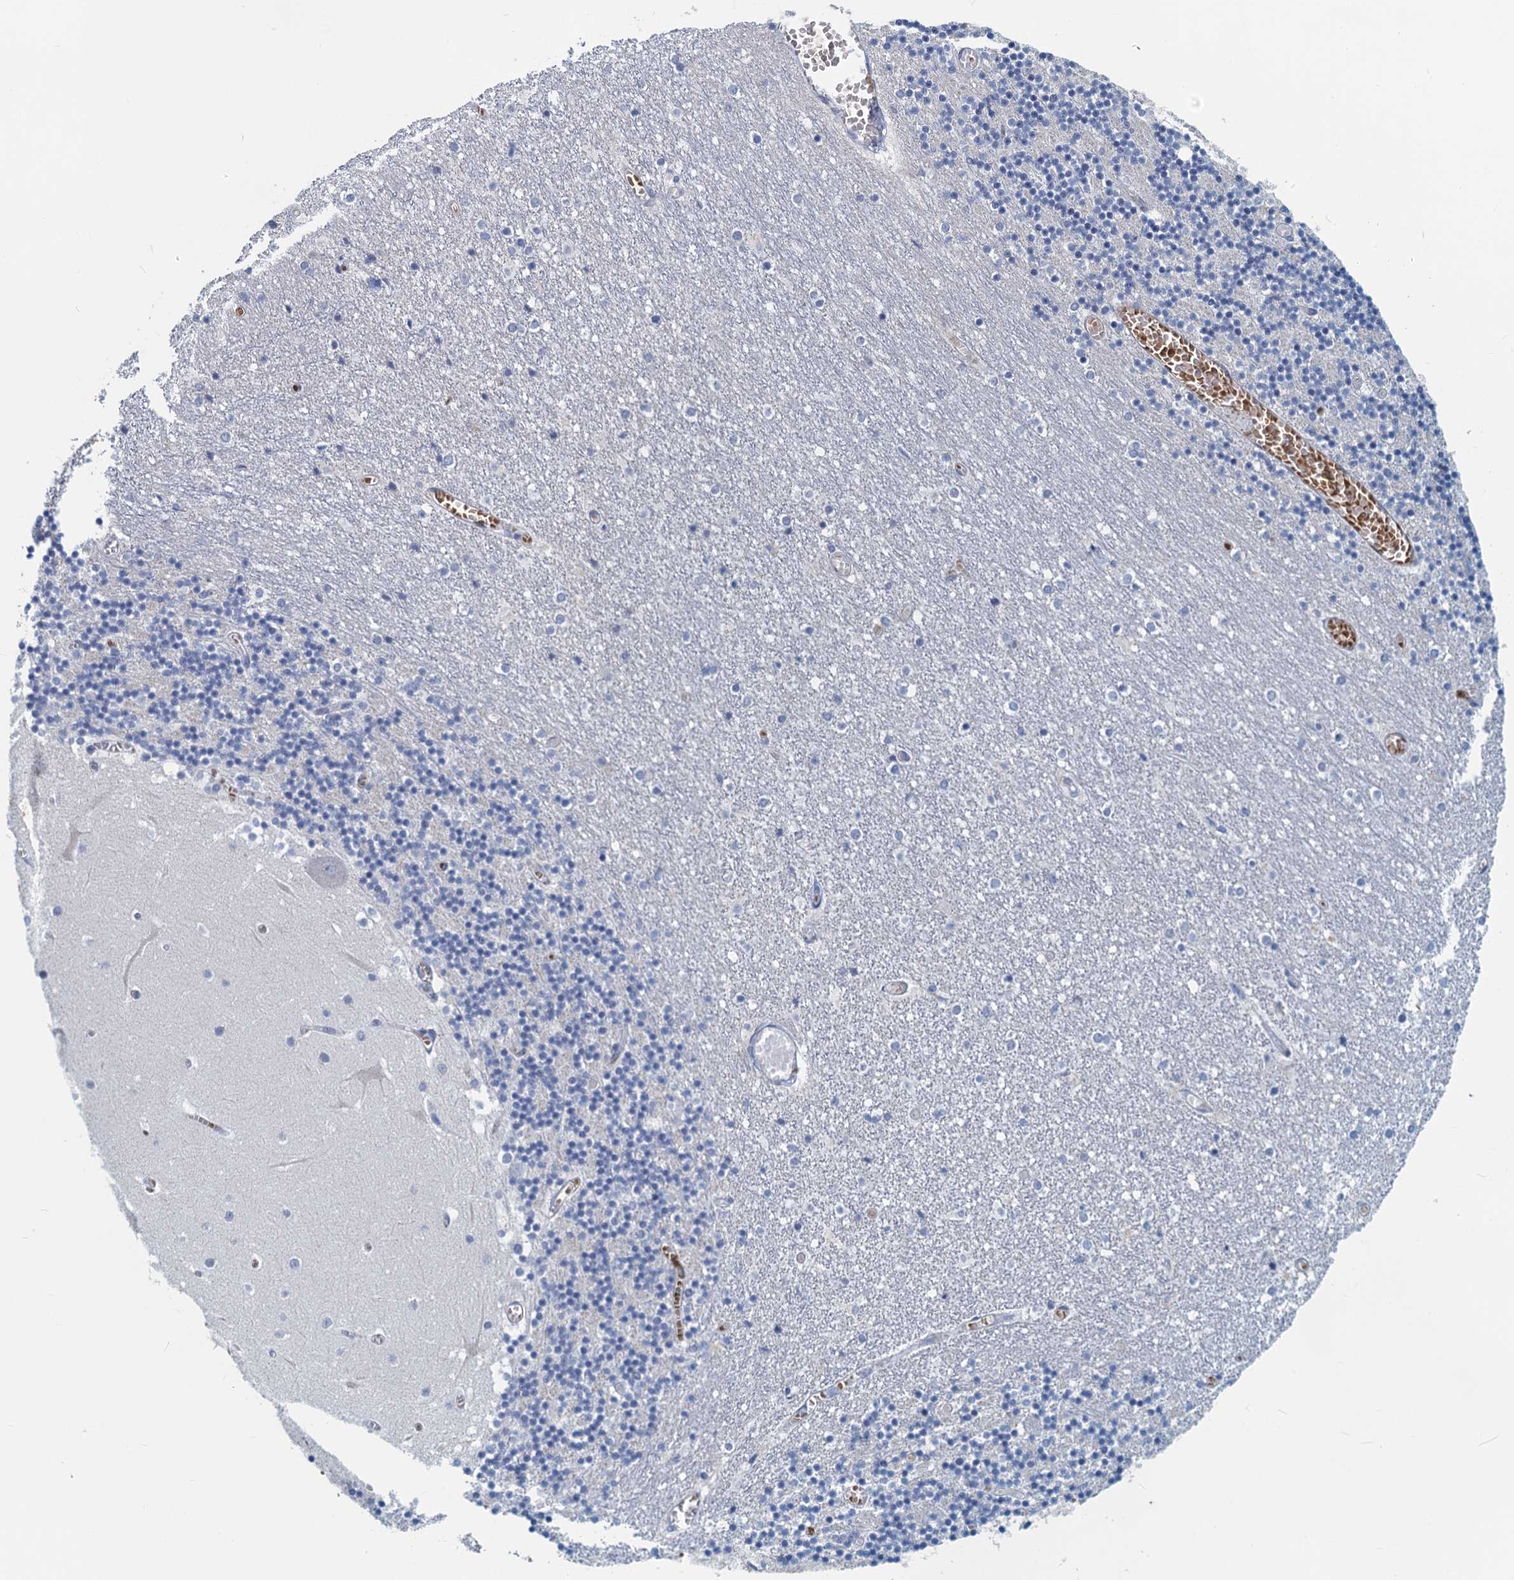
{"staining": {"intensity": "negative", "quantity": "none", "location": "none"}, "tissue": "cerebellum", "cell_type": "Cells in granular layer", "image_type": "normal", "snomed": [{"axis": "morphology", "description": "Normal tissue, NOS"}, {"axis": "topography", "description": "Cerebellum"}], "caption": "A high-resolution micrograph shows IHC staining of normal cerebellum, which exhibits no significant staining in cells in granular layer.", "gene": "ANKRD13D", "patient": {"sex": "female", "age": 28}}